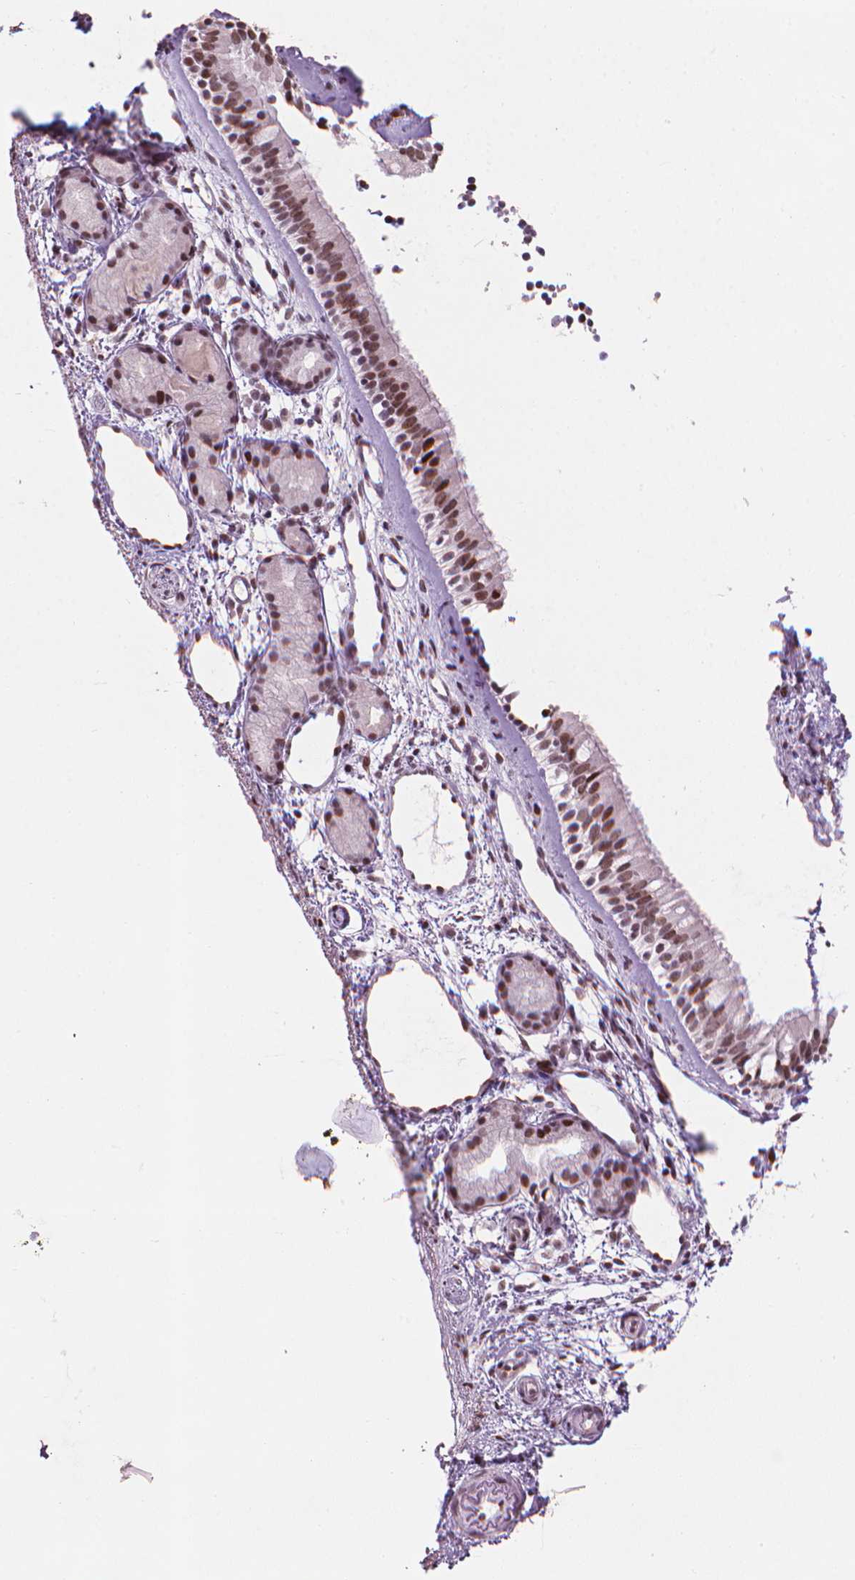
{"staining": {"intensity": "moderate", "quantity": ">75%", "location": "nuclear"}, "tissue": "nasopharynx", "cell_type": "Respiratory epithelial cells", "image_type": "normal", "snomed": [{"axis": "morphology", "description": "Normal tissue, NOS"}, {"axis": "topography", "description": "Nasopharynx"}], "caption": "A brown stain labels moderate nuclear positivity of a protein in respiratory epithelial cells of normal nasopharynx. Immunohistochemistry (ihc) stains the protein of interest in brown and the nuclei are stained blue.", "gene": "HES7", "patient": {"sex": "female", "age": 52}}